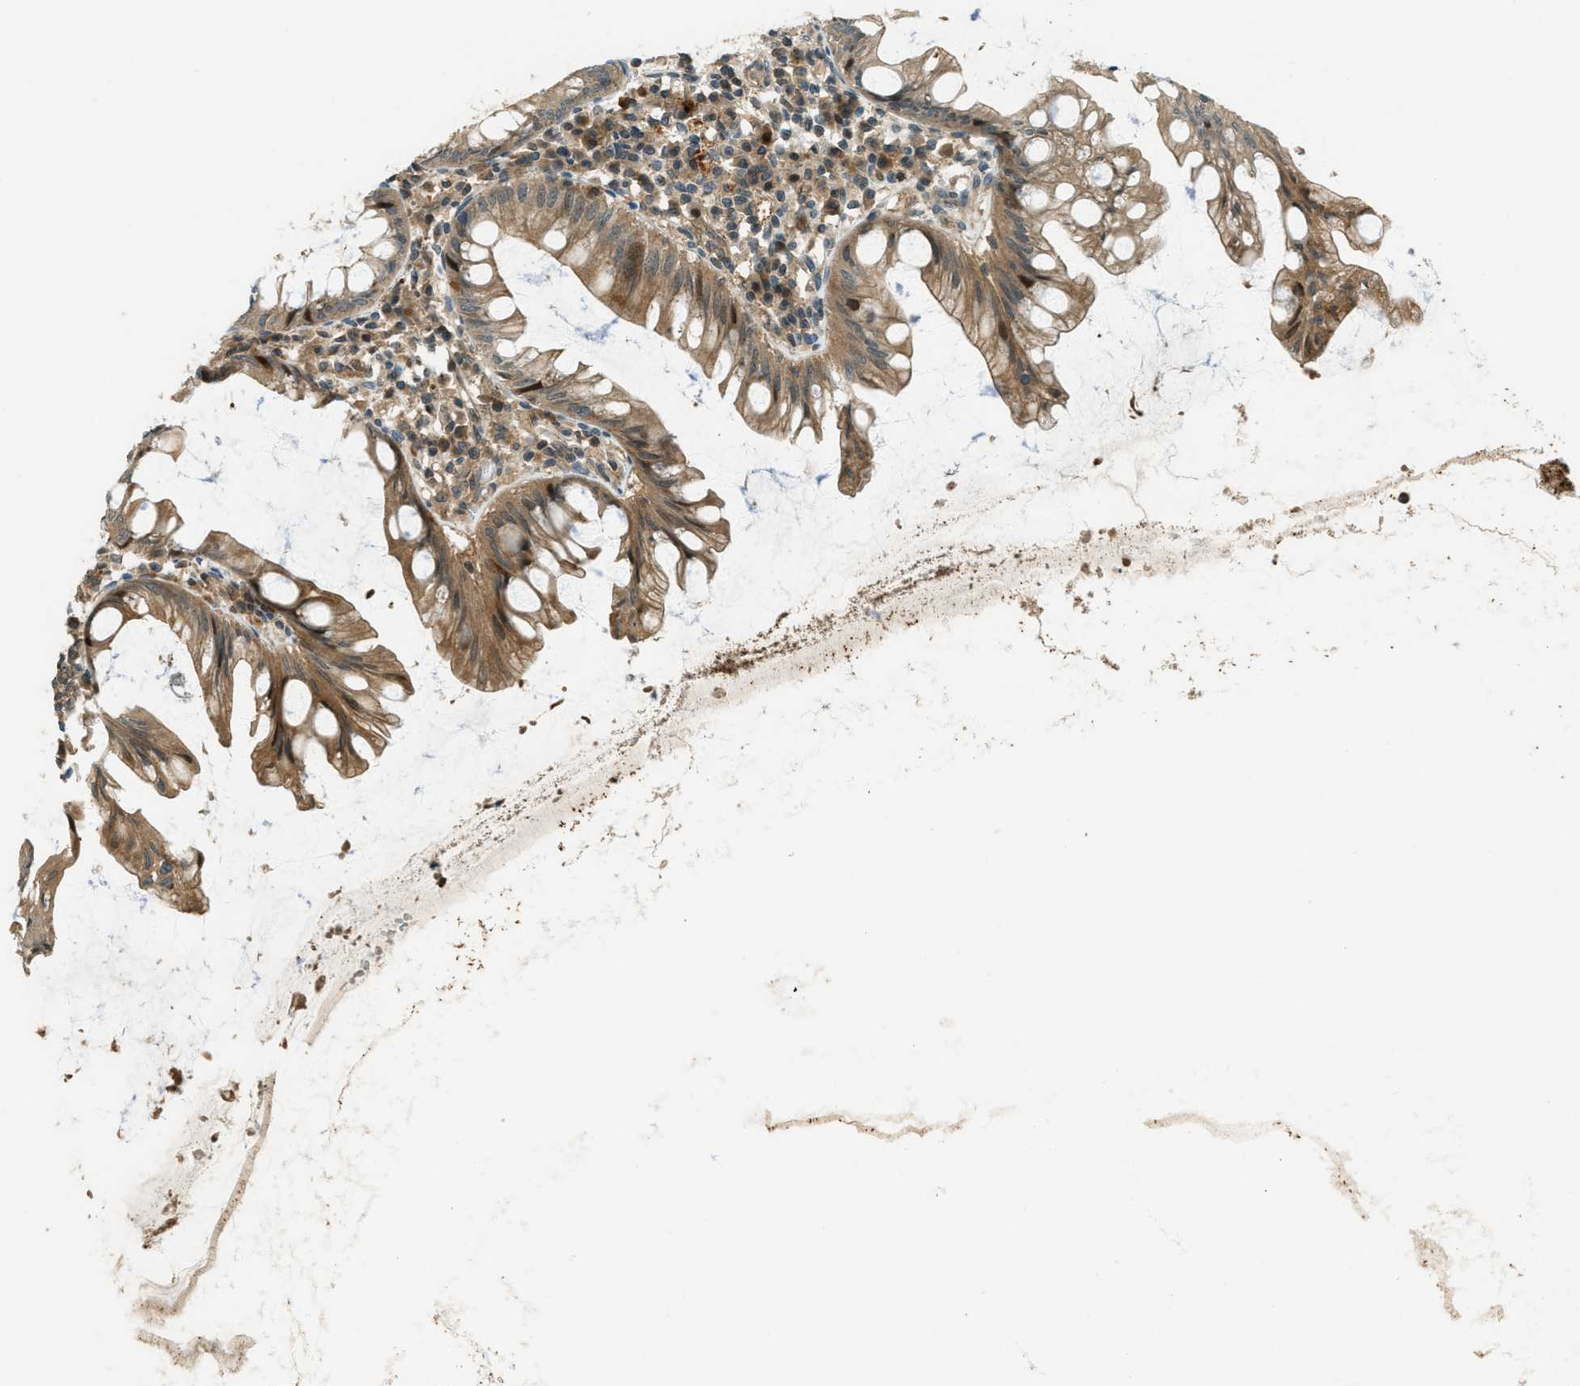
{"staining": {"intensity": "moderate", "quantity": ">75%", "location": "cytoplasmic/membranous"}, "tissue": "appendix", "cell_type": "Glandular cells", "image_type": "normal", "snomed": [{"axis": "morphology", "description": "Normal tissue, NOS"}, {"axis": "topography", "description": "Appendix"}], "caption": "Immunohistochemistry (IHC) micrograph of normal human appendix stained for a protein (brown), which reveals medium levels of moderate cytoplasmic/membranous staining in about >75% of glandular cells.", "gene": "PTPN23", "patient": {"sex": "male", "age": 56}}